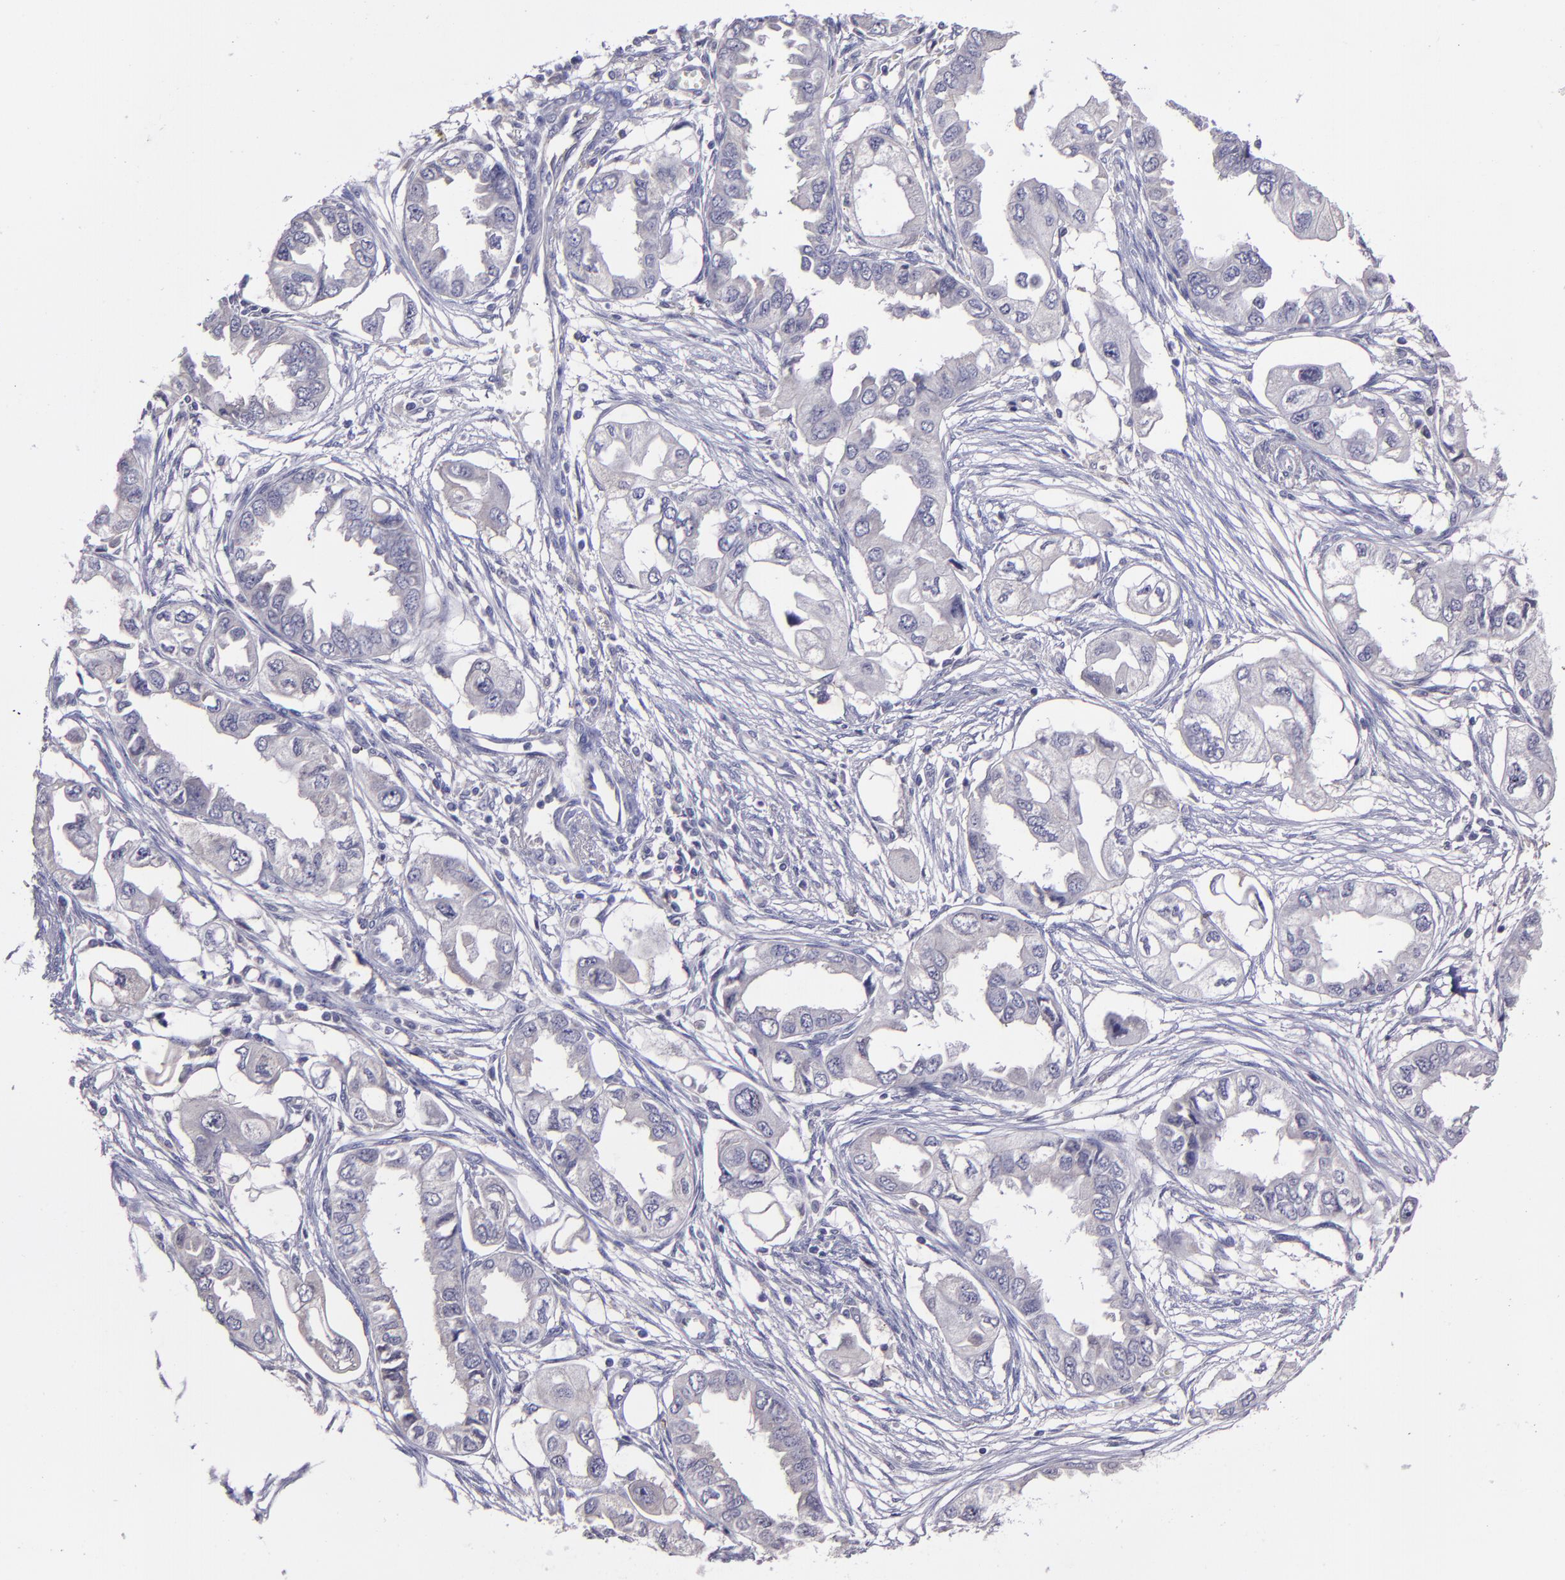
{"staining": {"intensity": "negative", "quantity": "none", "location": "none"}, "tissue": "endometrial cancer", "cell_type": "Tumor cells", "image_type": "cancer", "snomed": [{"axis": "morphology", "description": "Adenocarcinoma, NOS"}, {"axis": "topography", "description": "Endometrium"}], "caption": "IHC image of human endometrial cancer stained for a protein (brown), which exhibits no expression in tumor cells. (Immunohistochemistry (ihc), brightfield microscopy, high magnification).", "gene": "MASP1", "patient": {"sex": "female", "age": 67}}